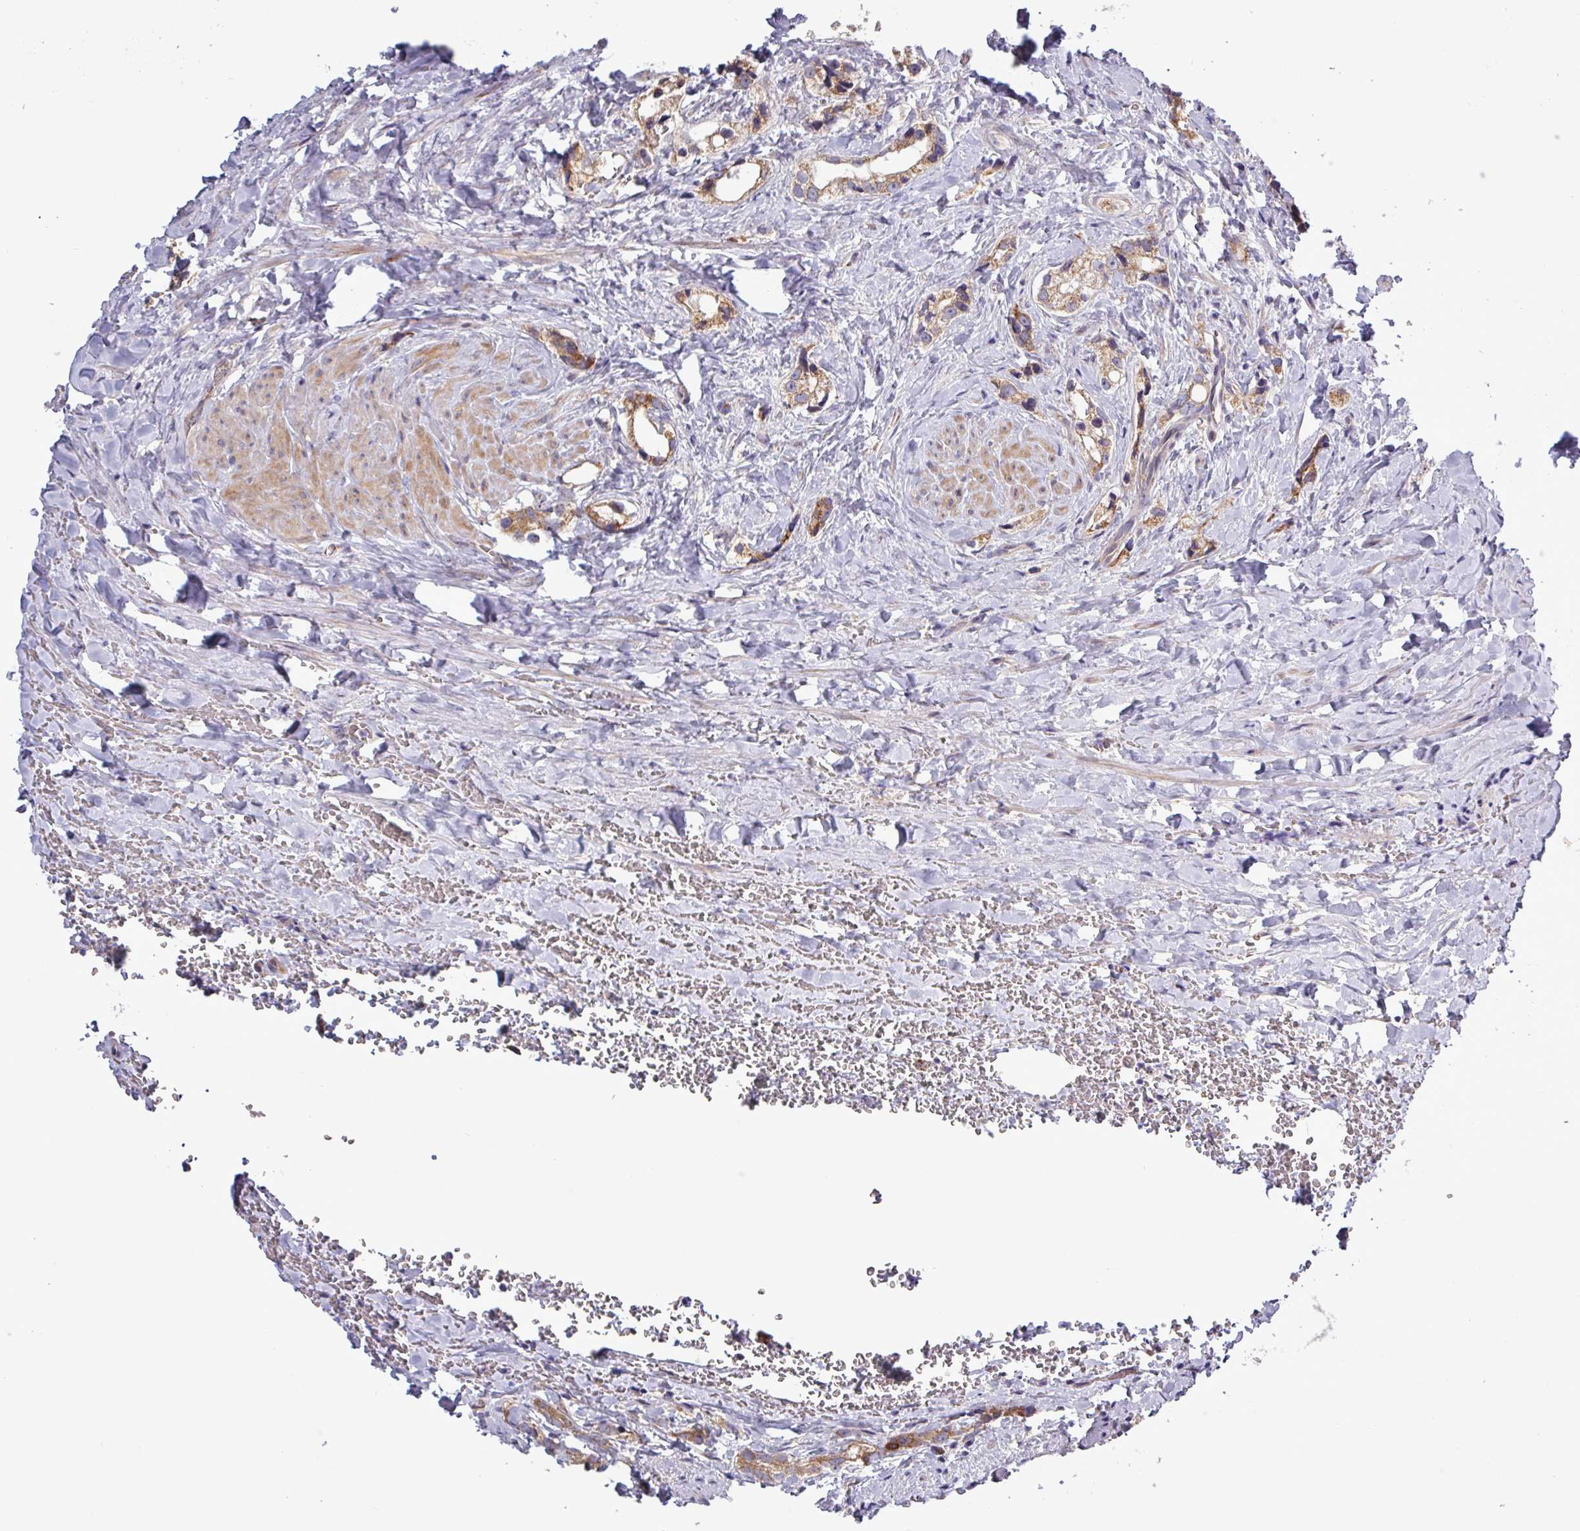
{"staining": {"intensity": "moderate", "quantity": ">75%", "location": "cytoplasmic/membranous"}, "tissue": "prostate cancer", "cell_type": "Tumor cells", "image_type": "cancer", "snomed": [{"axis": "morphology", "description": "Adenocarcinoma, High grade"}, {"axis": "topography", "description": "Prostate"}], "caption": "Moderate cytoplasmic/membranous expression is seen in approximately >75% of tumor cells in prostate adenocarcinoma (high-grade). (brown staining indicates protein expression, while blue staining denotes nuclei).", "gene": "PLIN2", "patient": {"sex": "male", "age": 66}}